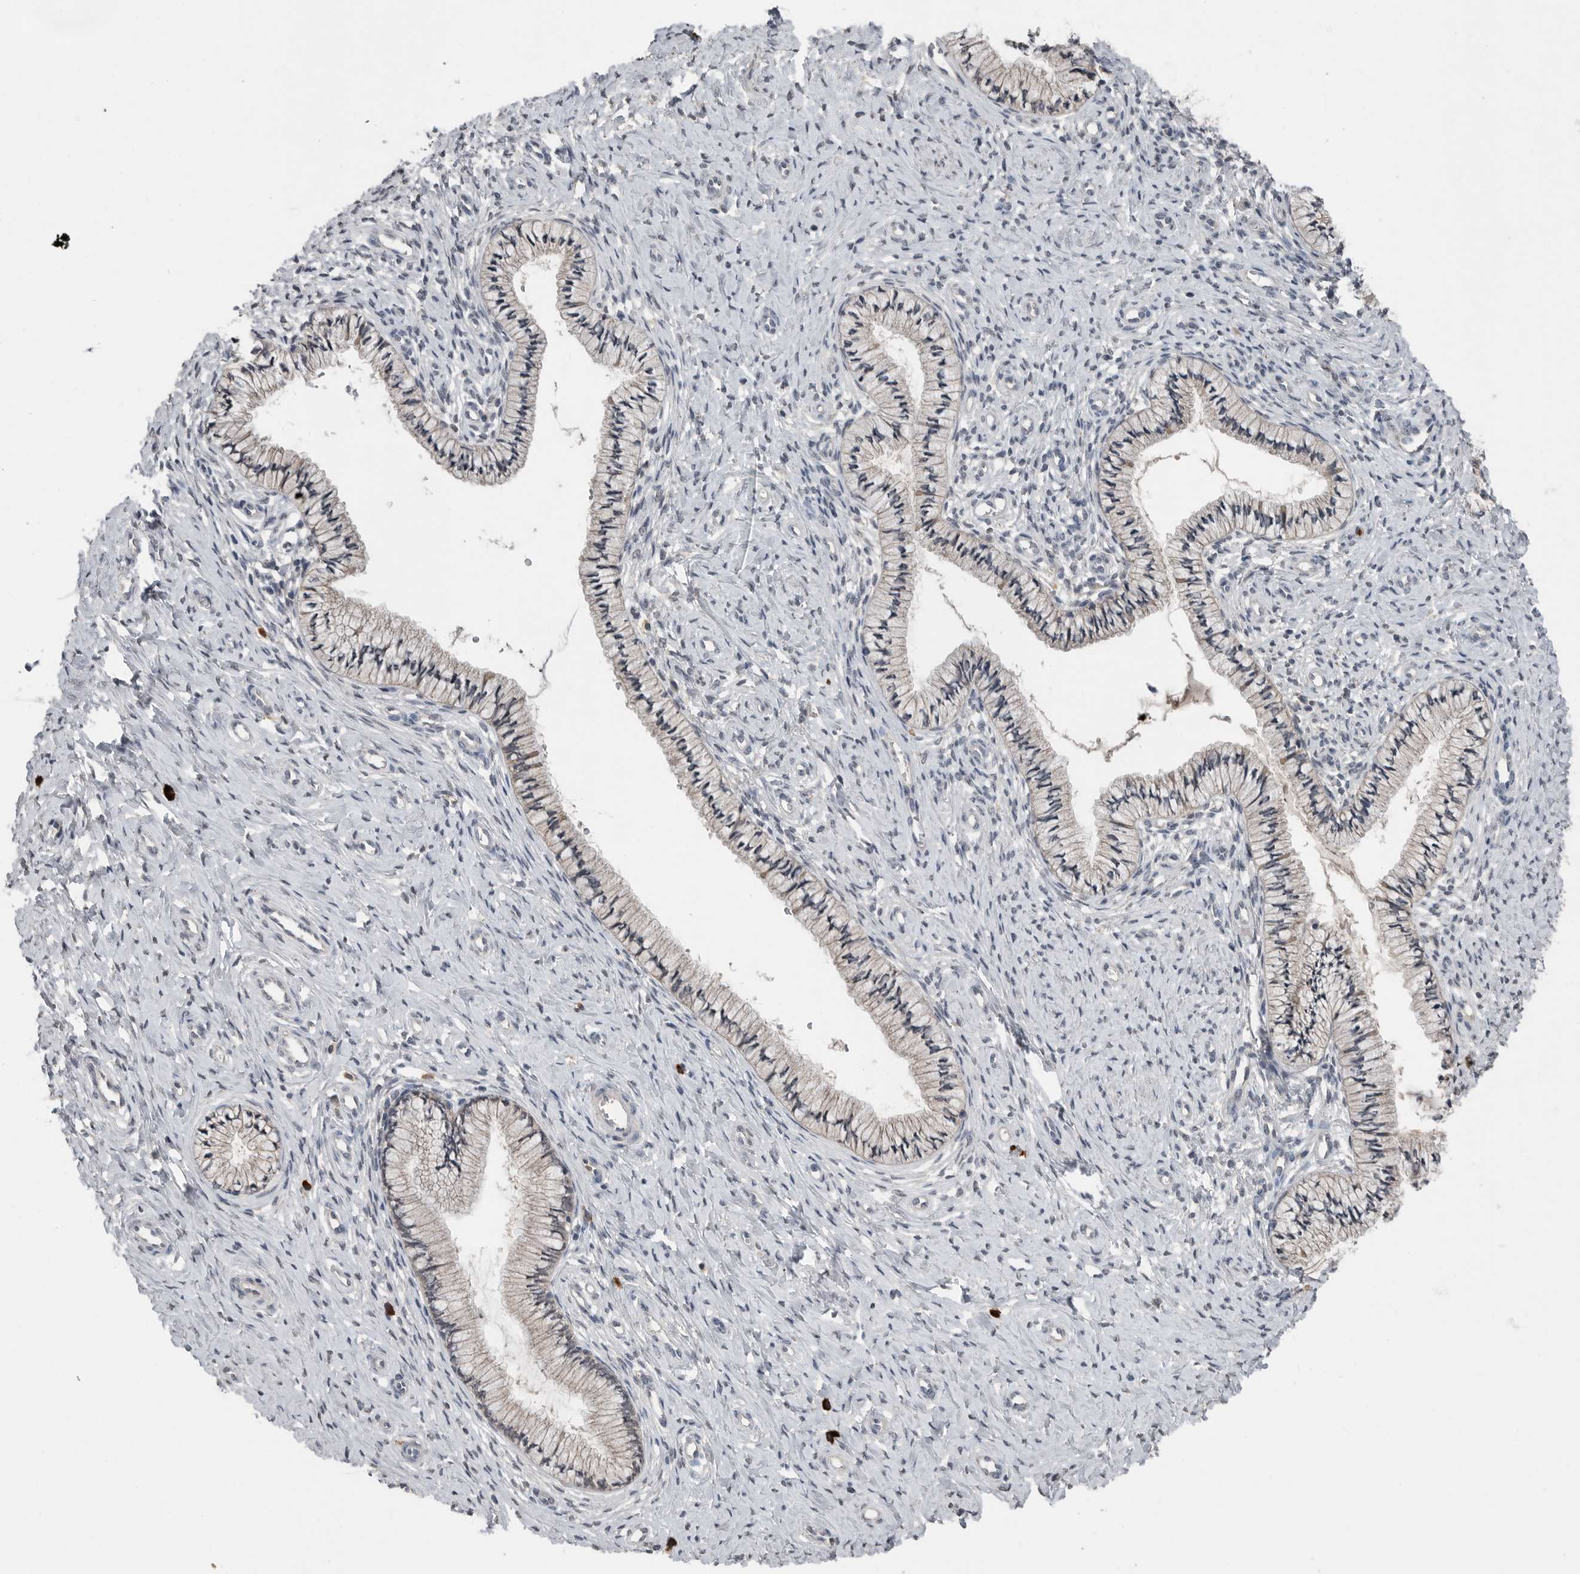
{"staining": {"intensity": "negative", "quantity": "none", "location": "none"}, "tissue": "cervix", "cell_type": "Glandular cells", "image_type": "normal", "snomed": [{"axis": "morphology", "description": "Normal tissue, NOS"}, {"axis": "topography", "description": "Cervix"}], "caption": "Immunohistochemical staining of normal human cervix shows no significant expression in glandular cells.", "gene": "SCP2", "patient": {"sex": "female", "age": 36}}